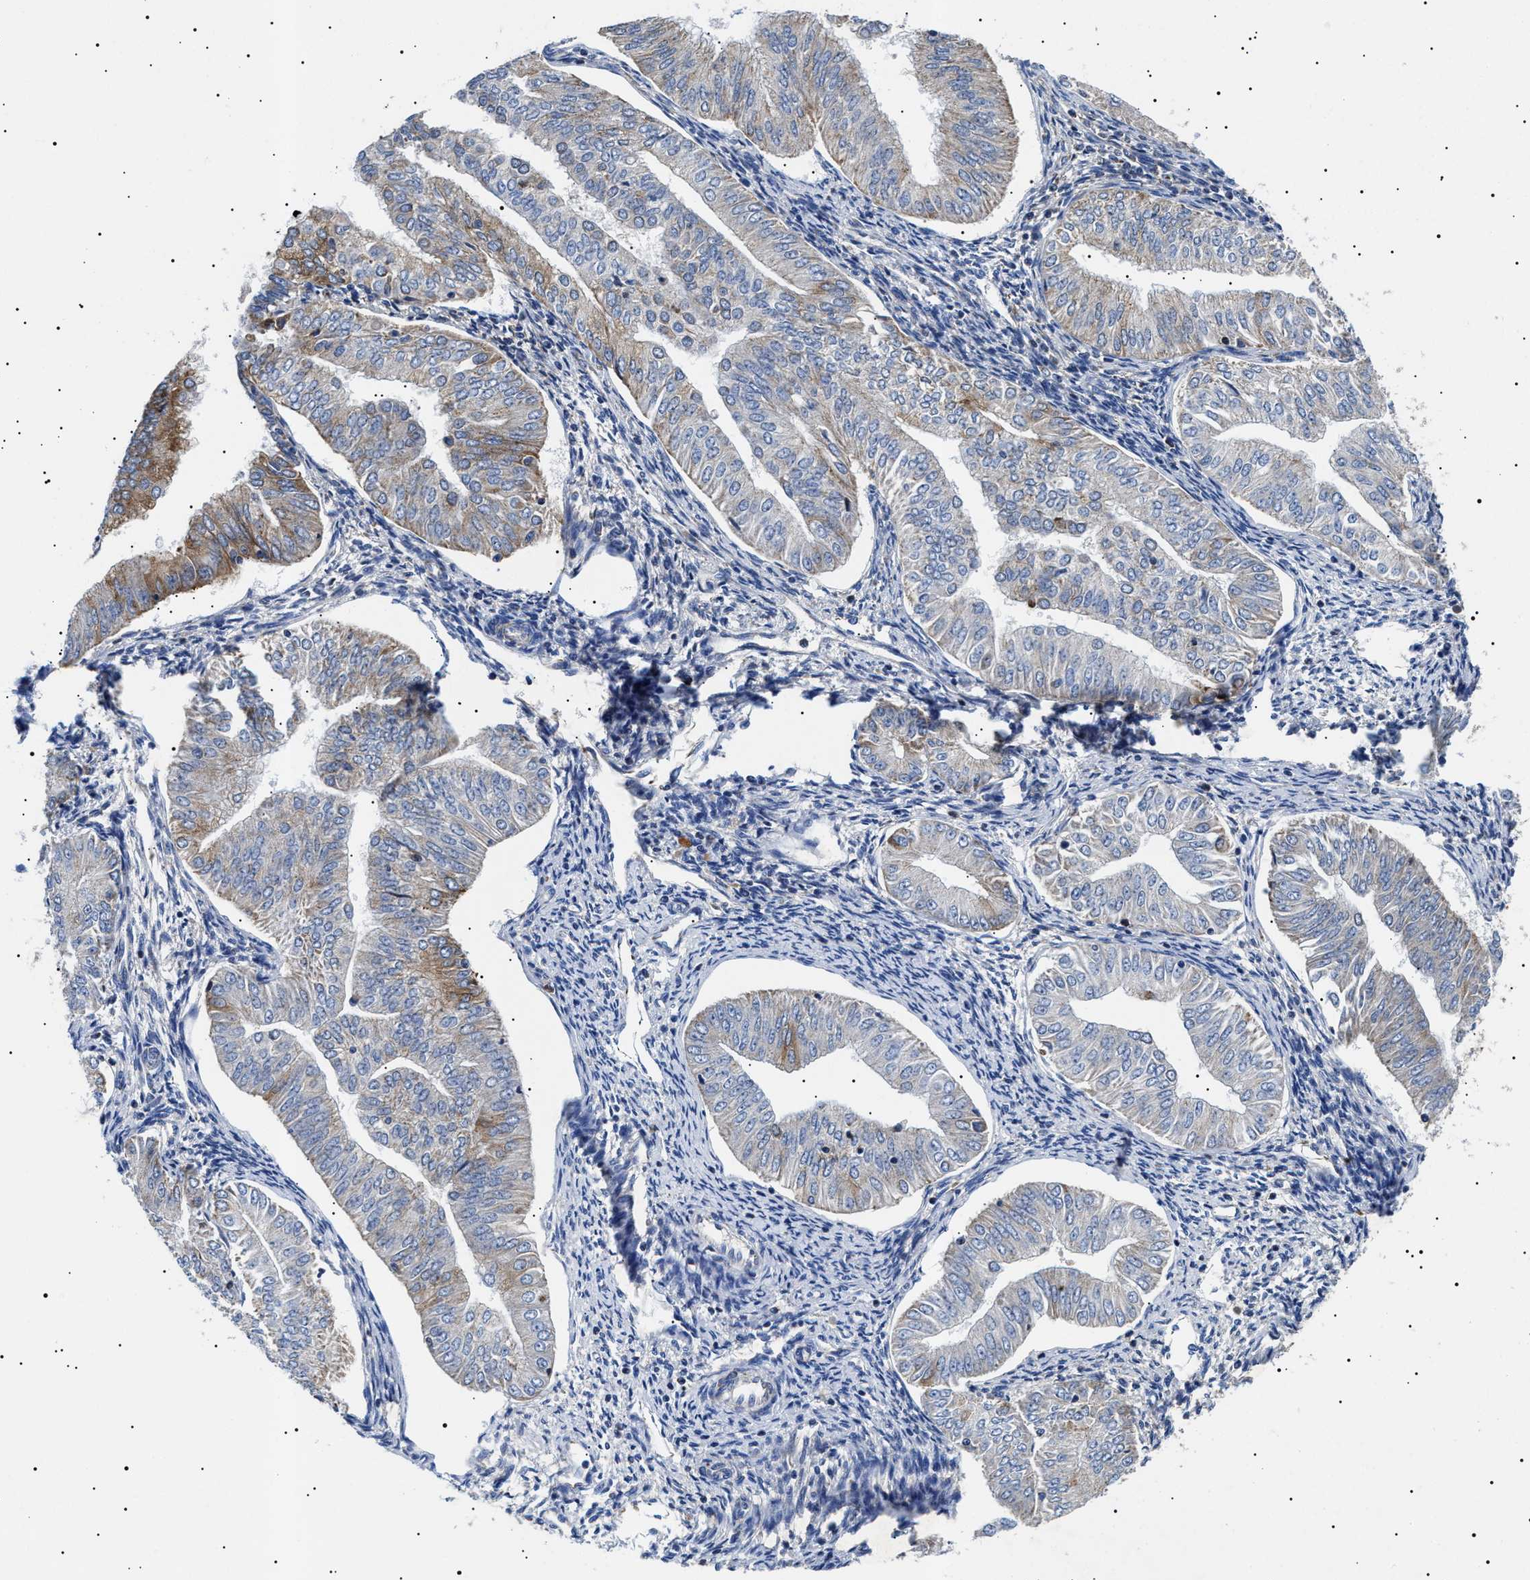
{"staining": {"intensity": "moderate", "quantity": "<25%", "location": "cytoplasmic/membranous"}, "tissue": "endometrial cancer", "cell_type": "Tumor cells", "image_type": "cancer", "snomed": [{"axis": "morphology", "description": "Normal tissue, NOS"}, {"axis": "morphology", "description": "Adenocarcinoma, NOS"}, {"axis": "topography", "description": "Endometrium"}], "caption": "A brown stain shows moderate cytoplasmic/membranous expression of a protein in human endometrial adenocarcinoma tumor cells.", "gene": "CHRDL2", "patient": {"sex": "female", "age": 53}}